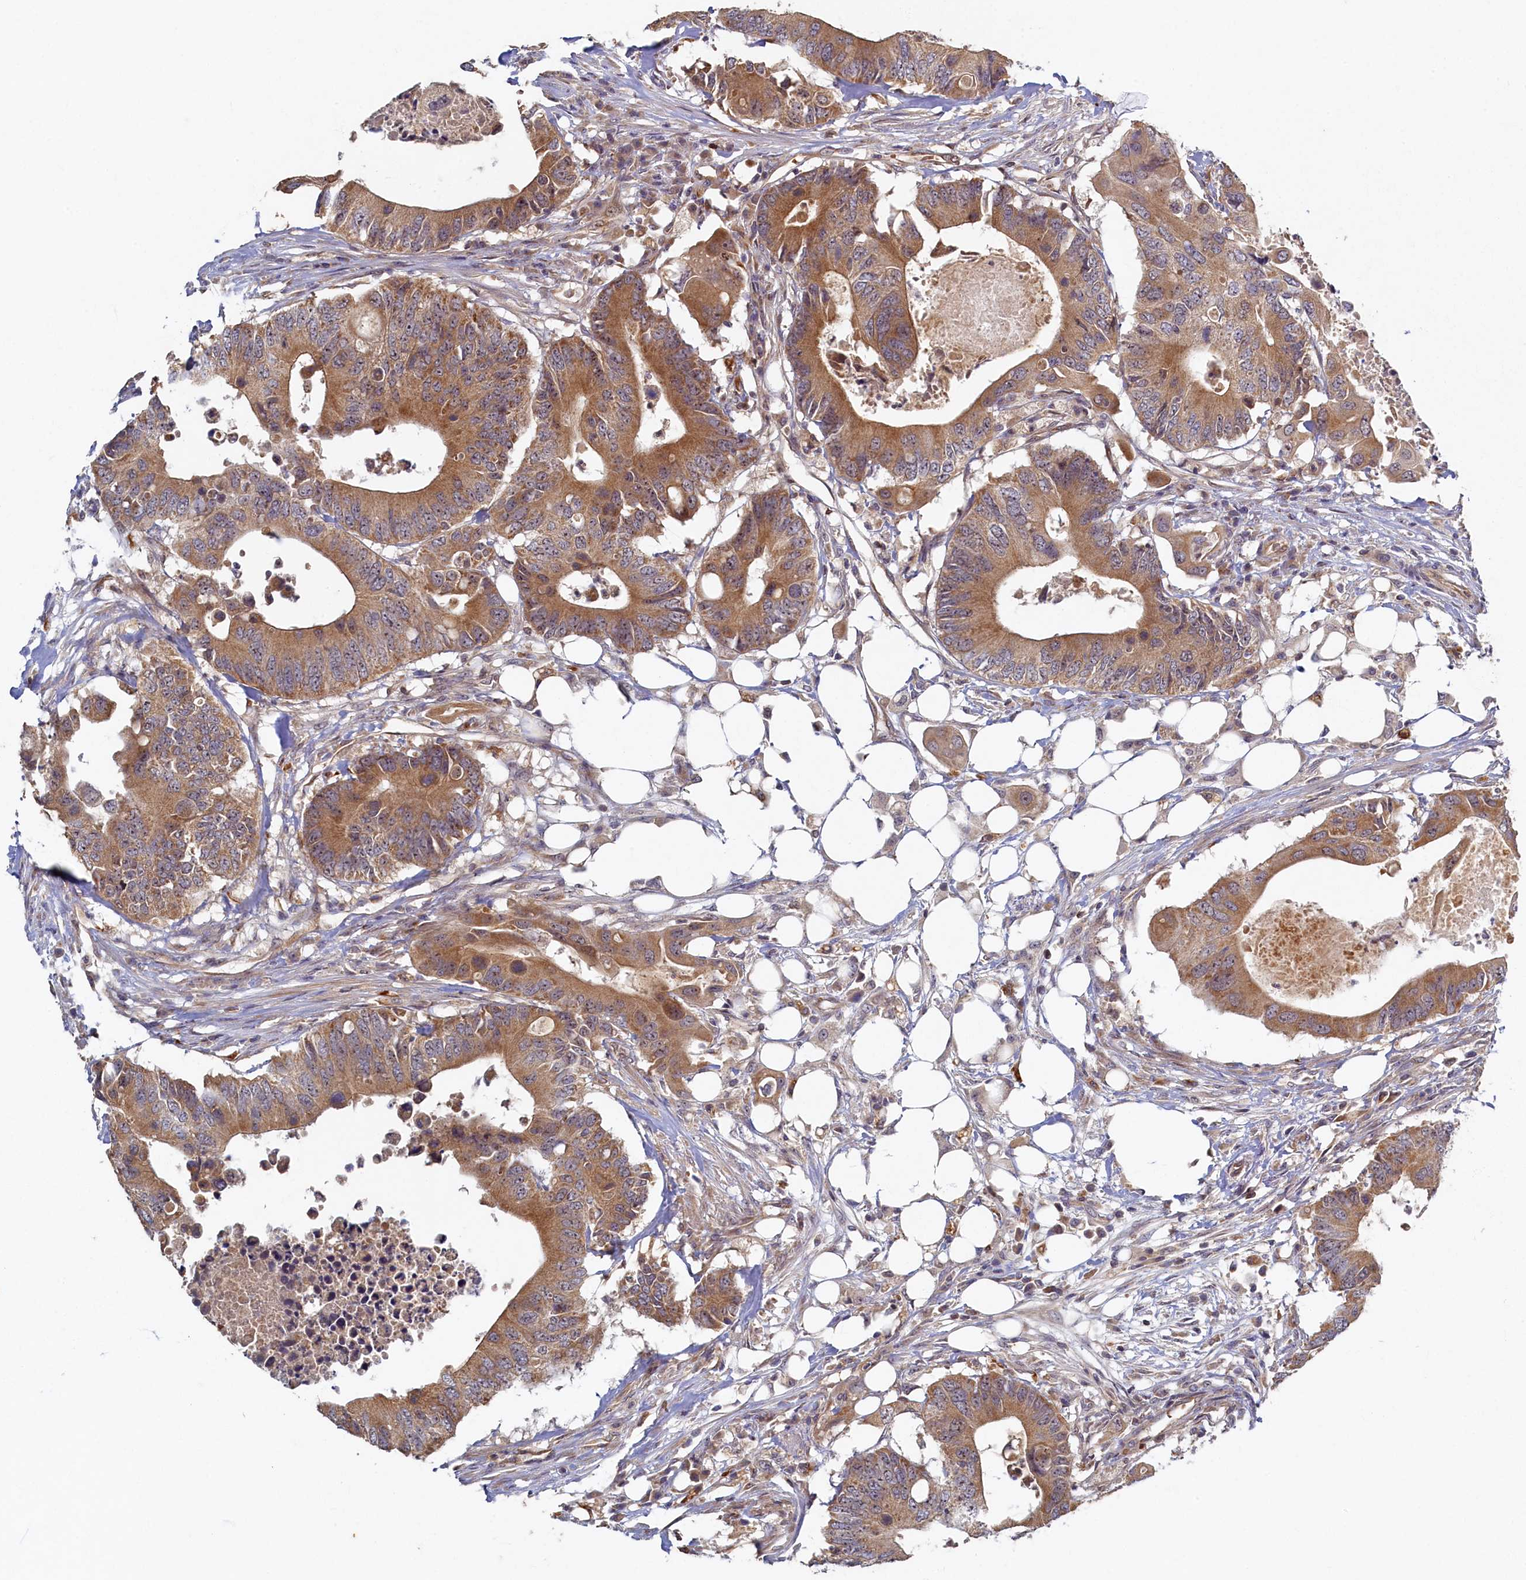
{"staining": {"intensity": "moderate", "quantity": ">75%", "location": "cytoplasmic/membranous"}, "tissue": "colorectal cancer", "cell_type": "Tumor cells", "image_type": "cancer", "snomed": [{"axis": "morphology", "description": "Adenocarcinoma, NOS"}, {"axis": "topography", "description": "Colon"}], "caption": "Moderate cytoplasmic/membranous staining is seen in about >75% of tumor cells in colorectal cancer (adenocarcinoma).", "gene": "CEP20", "patient": {"sex": "male", "age": 71}}